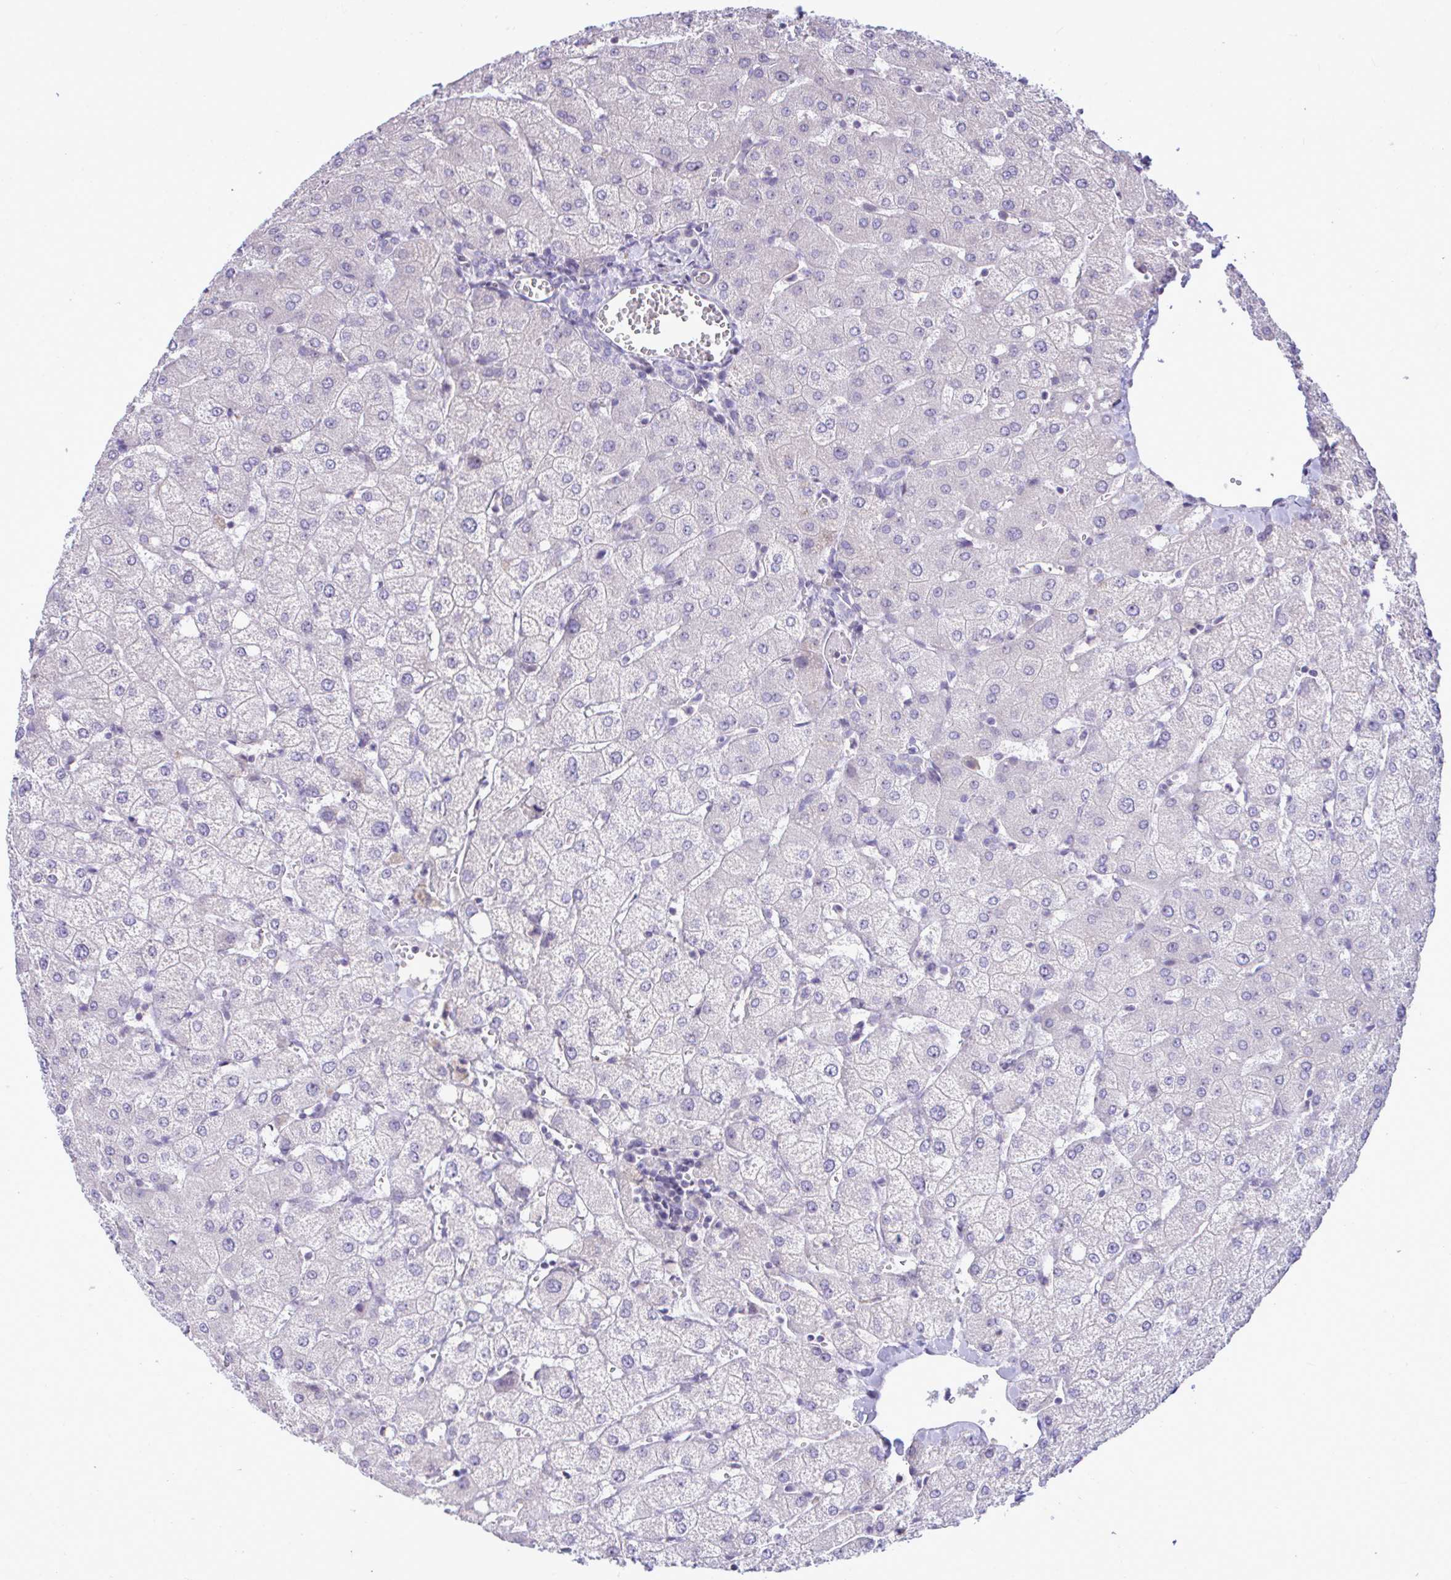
{"staining": {"intensity": "negative", "quantity": "none", "location": "none"}, "tissue": "liver", "cell_type": "Cholangiocytes", "image_type": "normal", "snomed": [{"axis": "morphology", "description": "Normal tissue, NOS"}, {"axis": "topography", "description": "Liver"}], "caption": "Immunohistochemical staining of unremarkable liver exhibits no significant staining in cholangiocytes. (Immunohistochemistry (ihc), brightfield microscopy, high magnification).", "gene": "PIGK", "patient": {"sex": "female", "age": 54}}